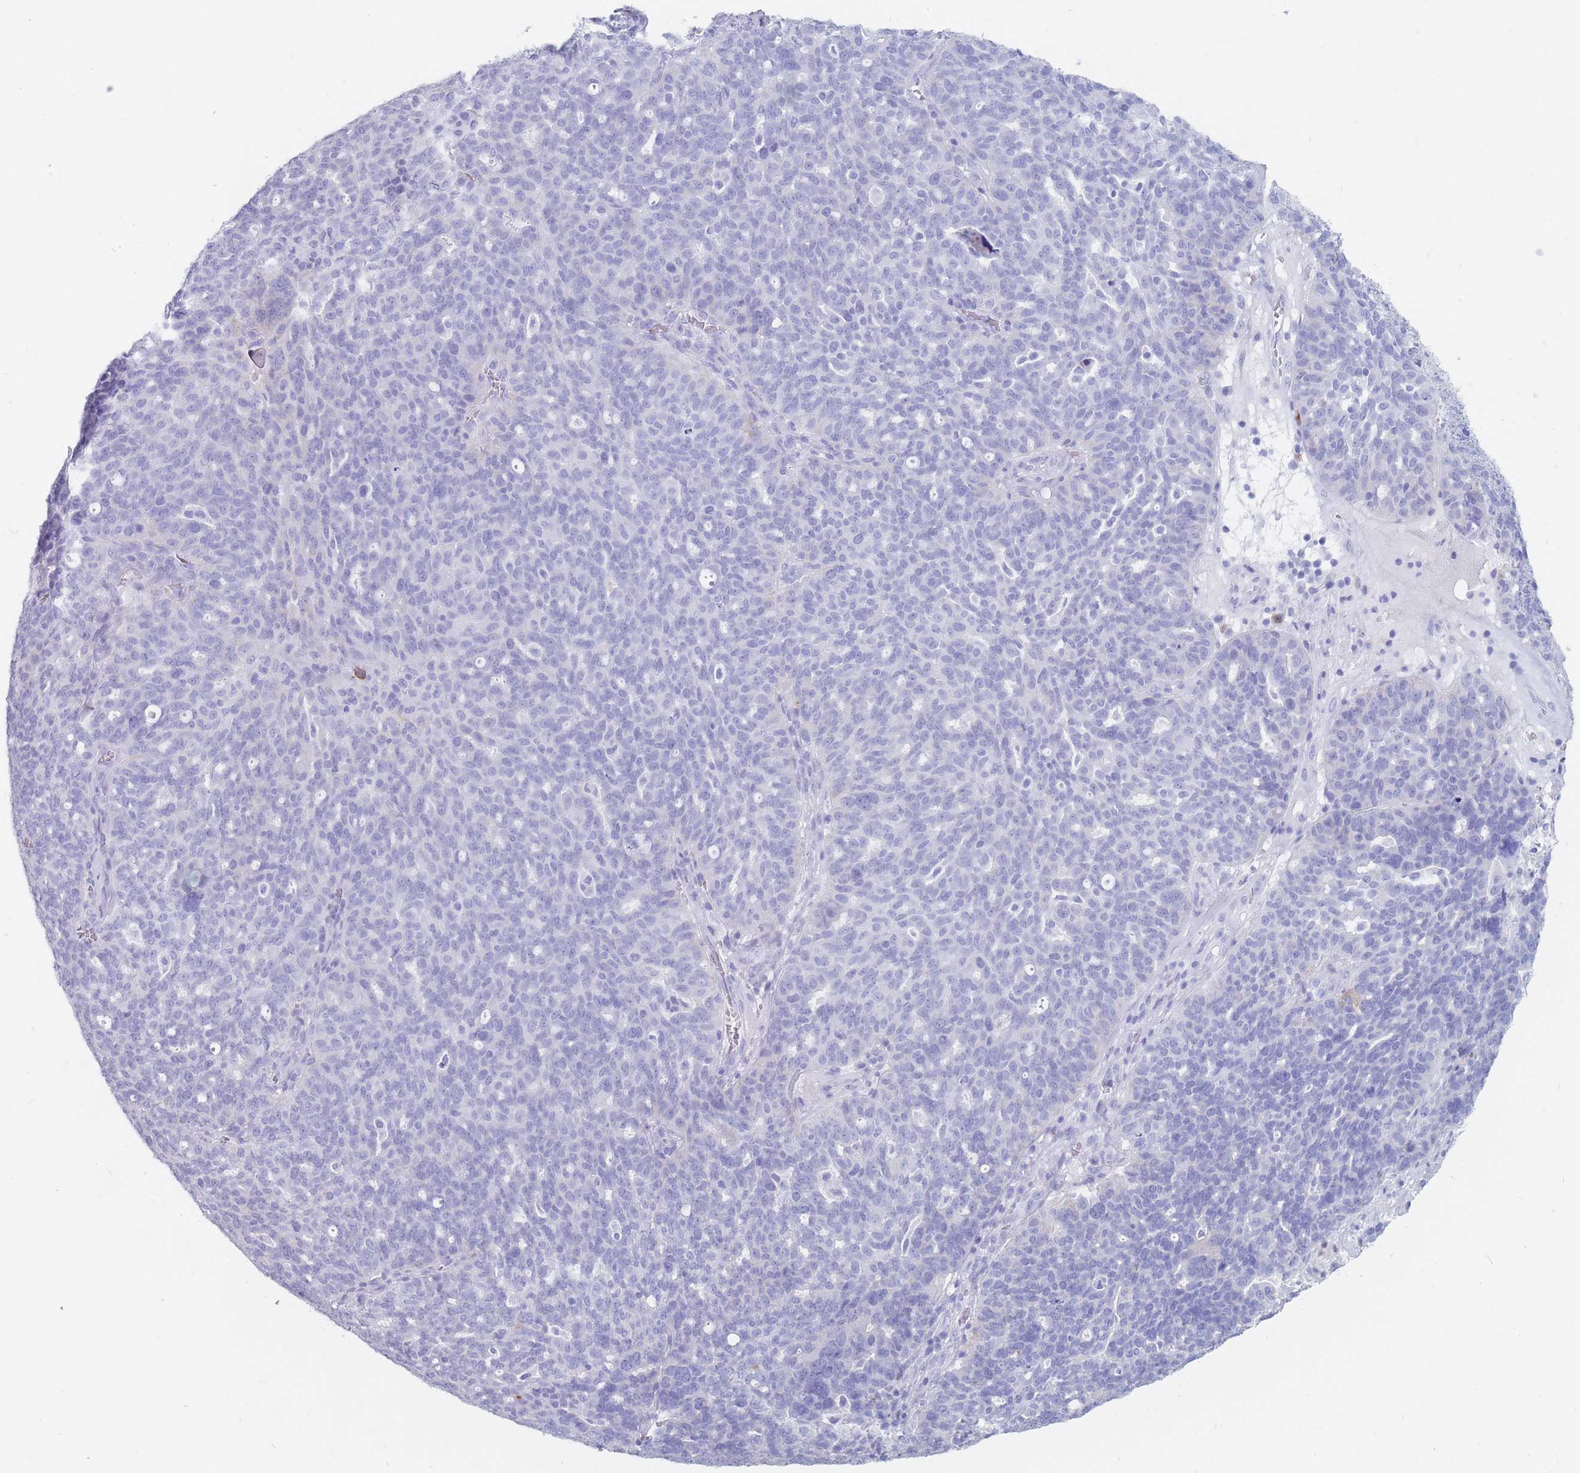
{"staining": {"intensity": "negative", "quantity": "none", "location": "none"}, "tissue": "ovarian cancer", "cell_type": "Tumor cells", "image_type": "cancer", "snomed": [{"axis": "morphology", "description": "Cystadenocarcinoma, serous, NOS"}, {"axis": "topography", "description": "Ovary"}], "caption": "Immunohistochemical staining of human ovarian cancer (serous cystadenocarcinoma) exhibits no significant positivity in tumor cells.", "gene": "ST3GAL5", "patient": {"sex": "female", "age": 59}}